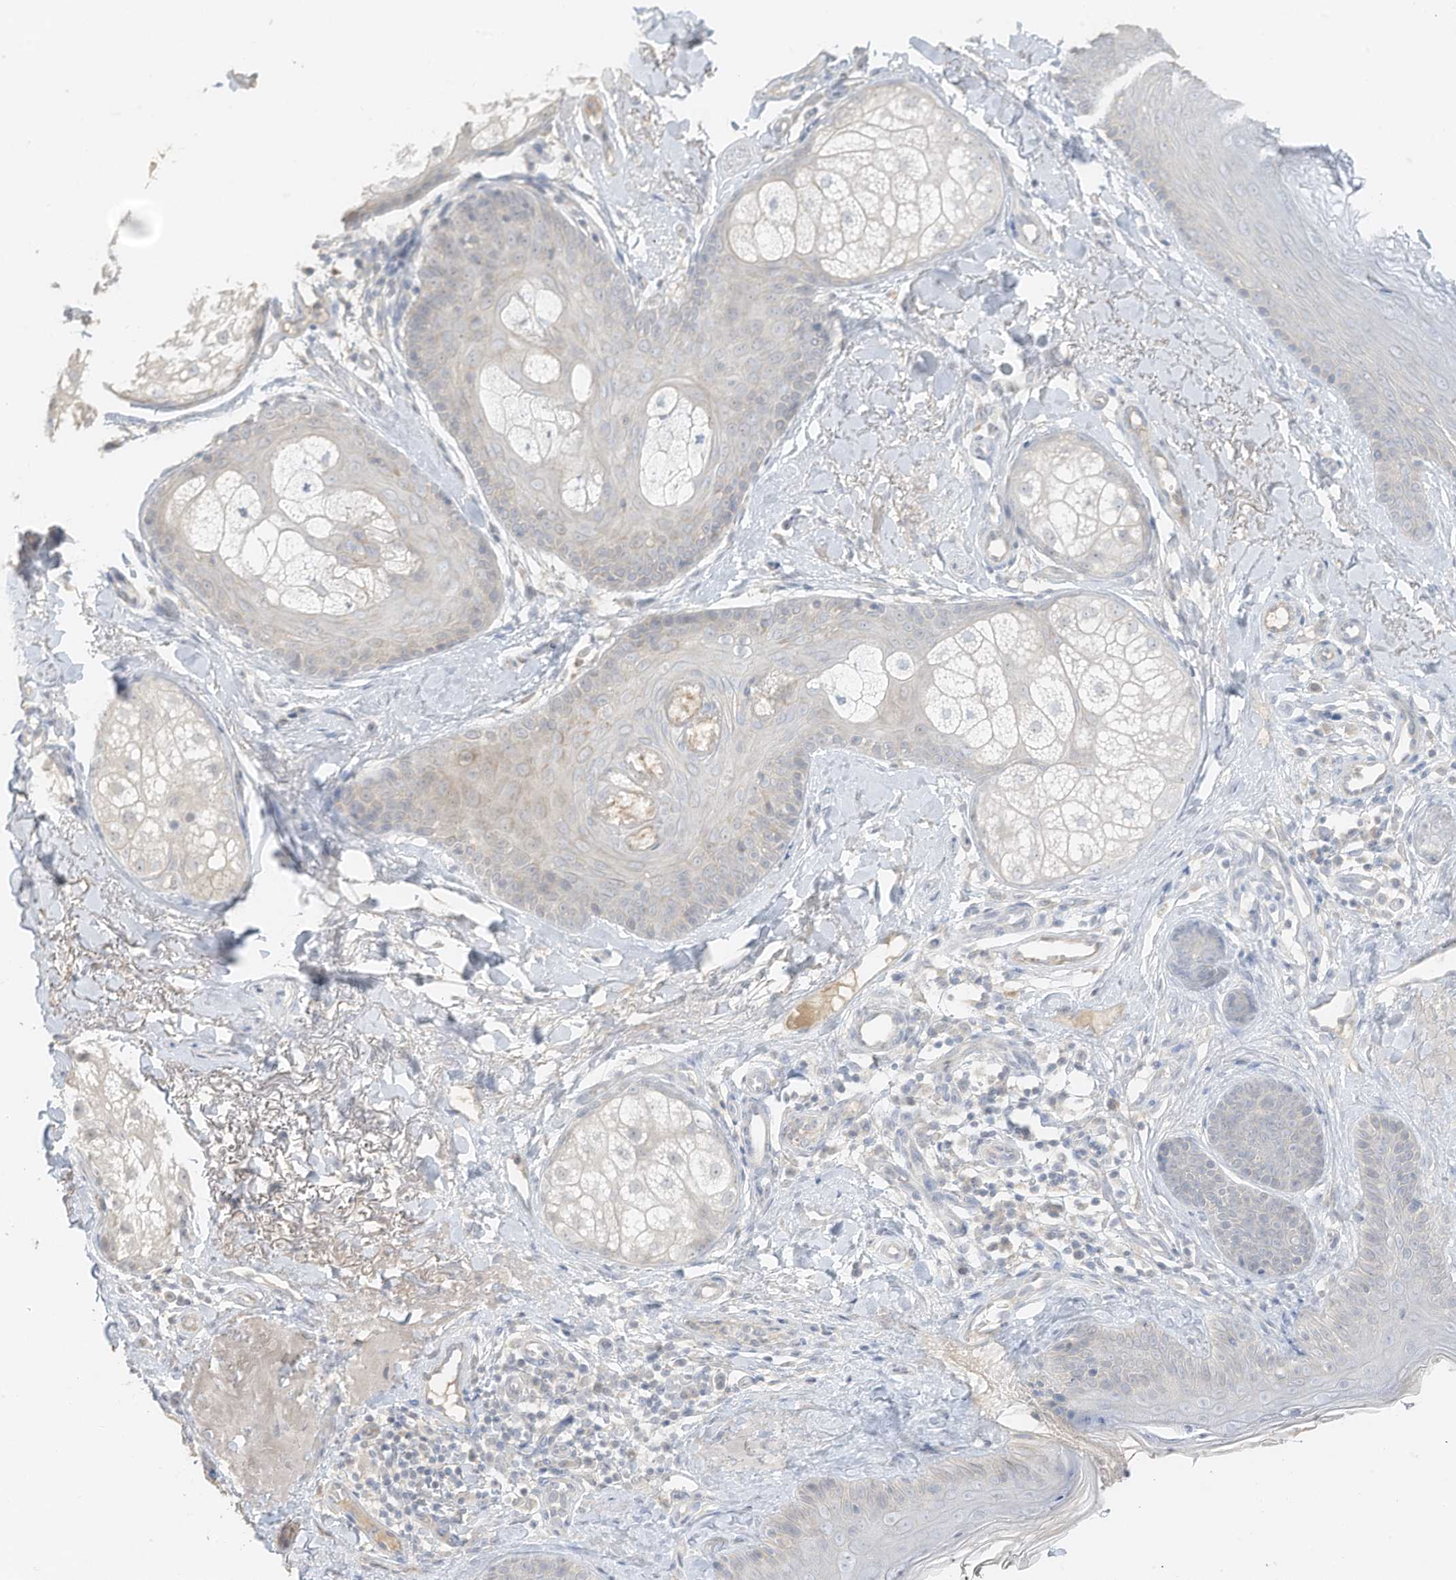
{"staining": {"intensity": "negative", "quantity": "none", "location": "none"}, "tissue": "skin", "cell_type": "Fibroblasts", "image_type": "normal", "snomed": [{"axis": "morphology", "description": "Normal tissue, NOS"}, {"axis": "topography", "description": "Skin"}], "caption": "A high-resolution histopathology image shows immunohistochemistry staining of unremarkable skin, which shows no significant positivity in fibroblasts.", "gene": "ZBTB41", "patient": {"sex": "male", "age": 57}}